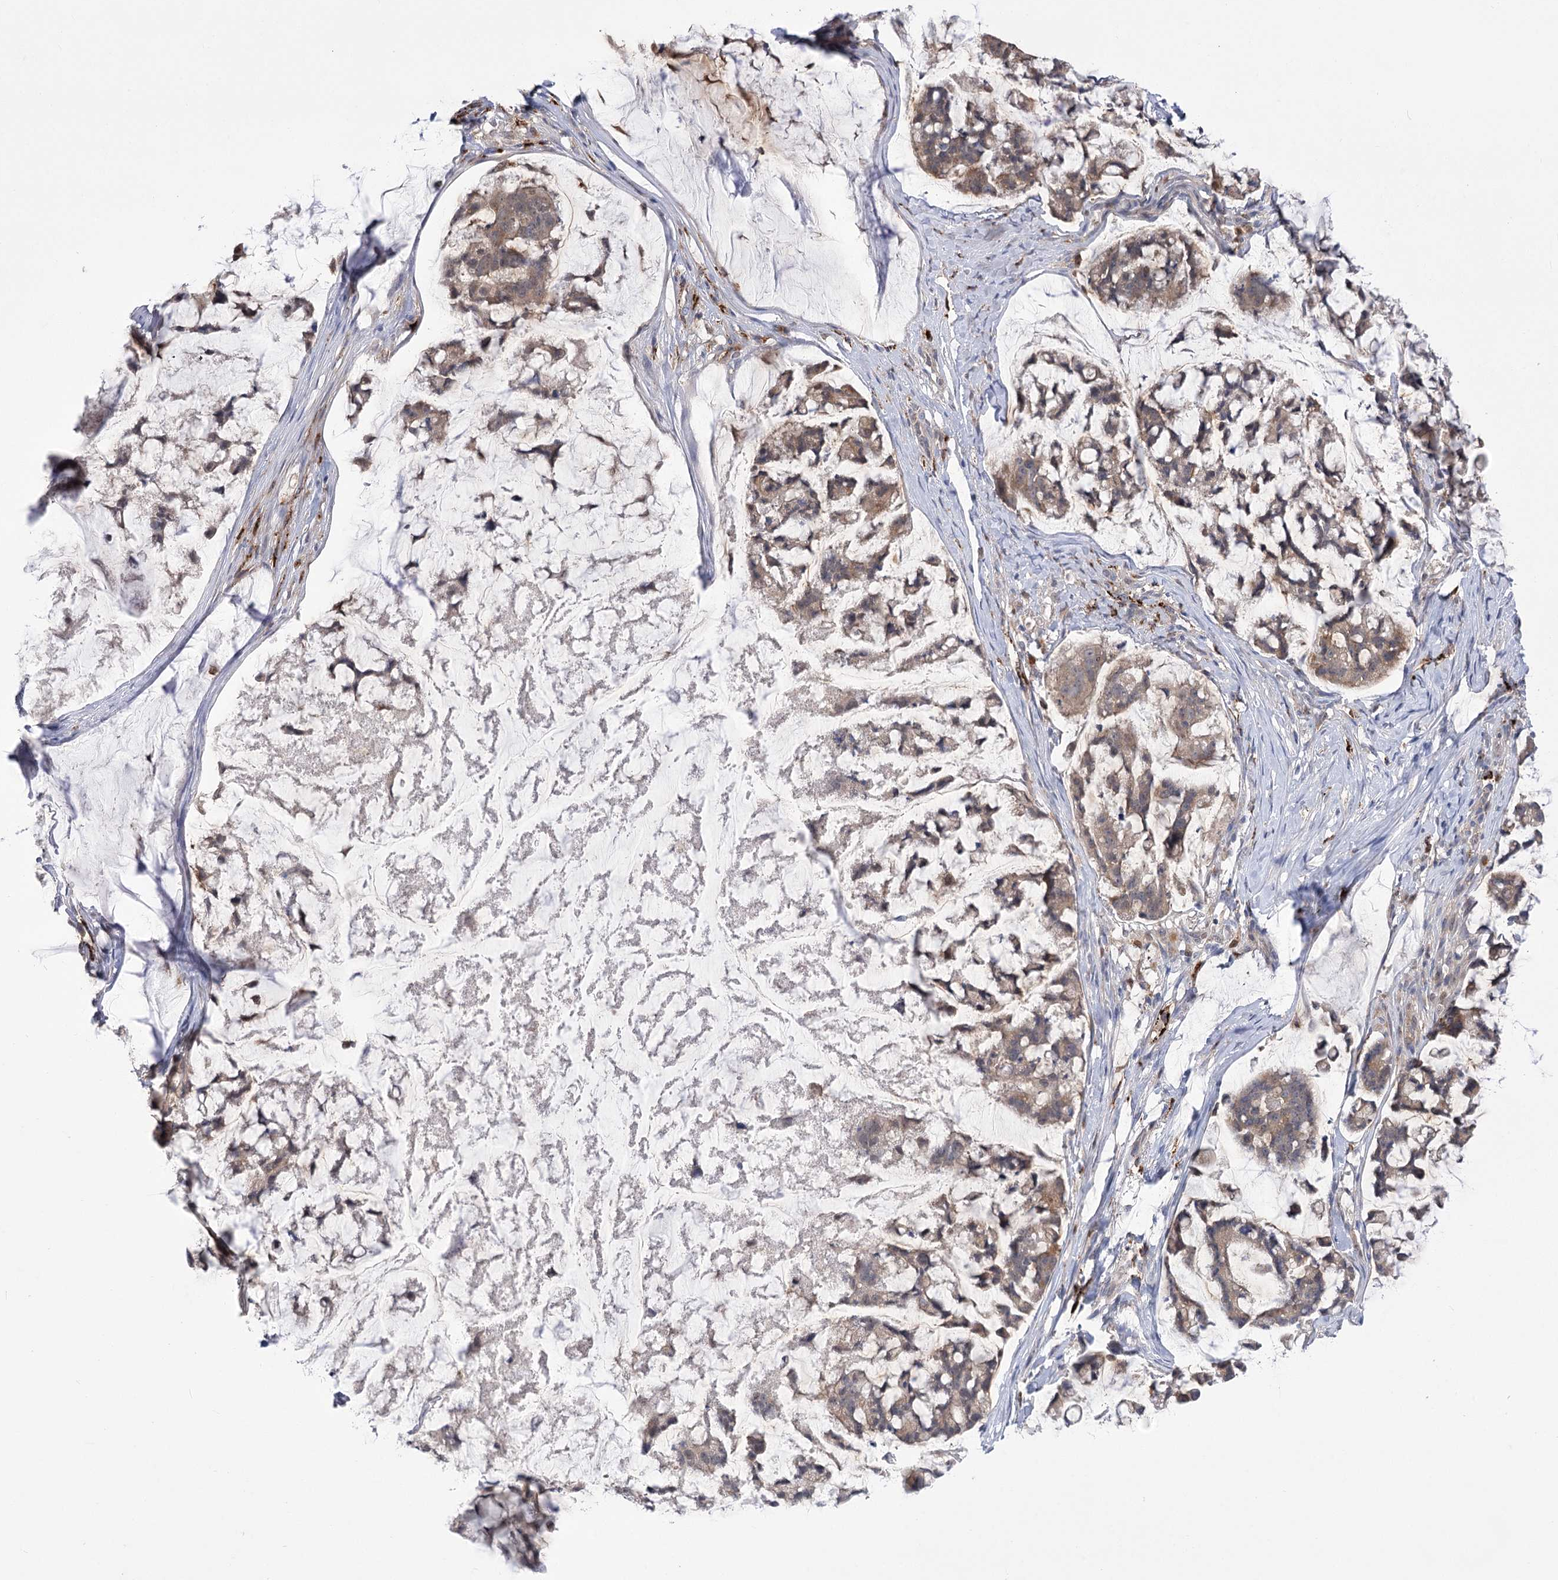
{"staining": {"intensity": "weak", "quantity": ">75%", "location": "cytoplasmic/membranous"}, "tissue": "stomach cancer", "cell_type": "Tumor cells", "image_type": "cancer", "snomed": [{"axis": "morphology", "description": "Adenocarcinoma, NOS"}, {"axis": "topography", "description": "Stomach, lower"}], "caption": "There is low levels of weak cytoplasmic/membranous positivity in tumor cells of stomach cancer, as demonstrated by immunohistochemical staining (brown color).", "gene": "SIAE", "patient": {"sex": "male", "age": 67}}